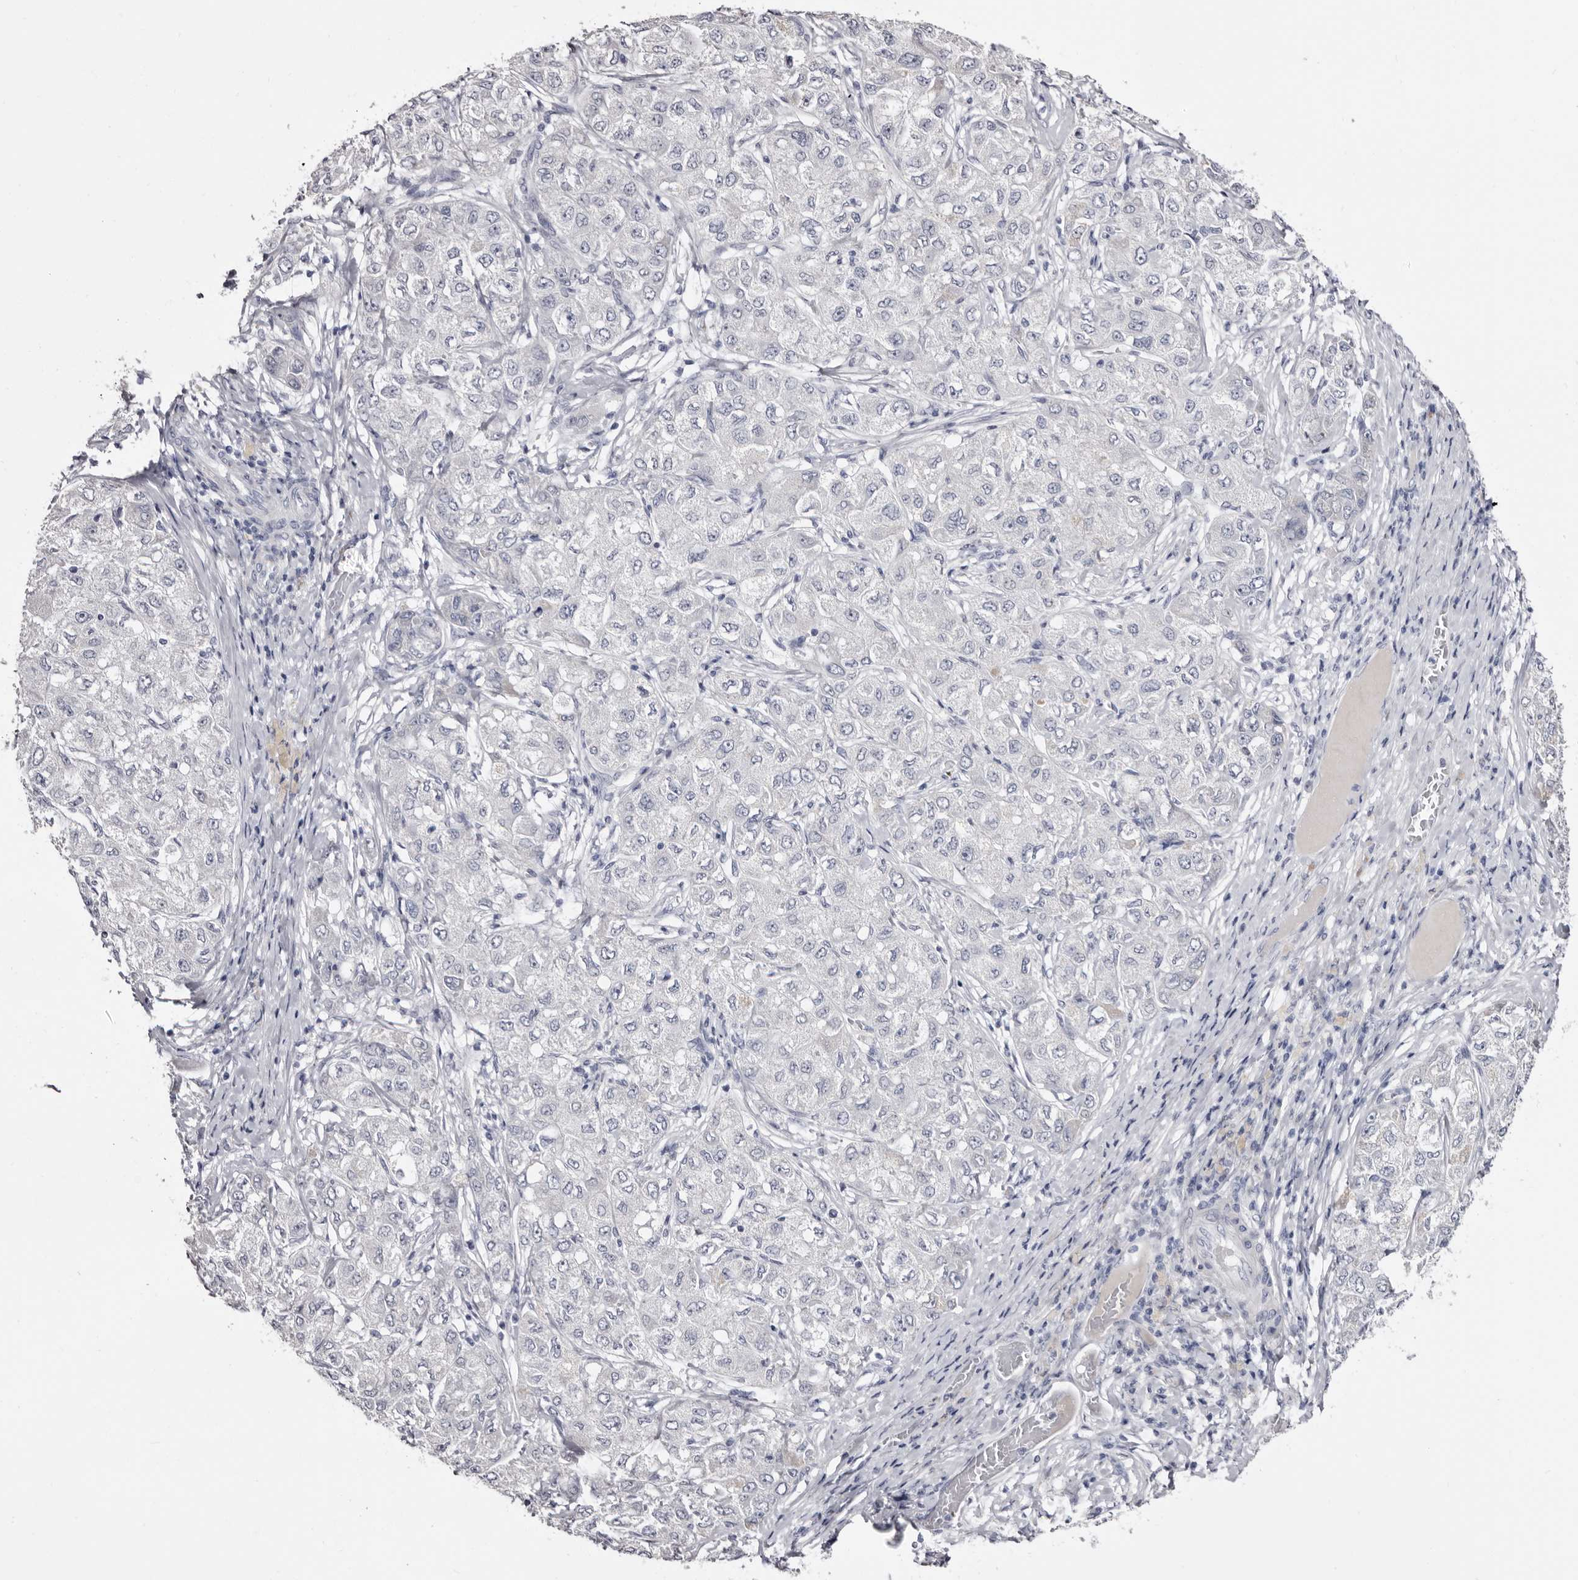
{"staining": {"intensity": "negative", "quantity": "none", "location": "none"}, "tissue": "liver cancer", "cell_type": "Tumor cells", "image_type": "cancer", "snomed": [{"axis": "morphology", "description": "Carcinoma, Hepatocellular, NOS"}, {"axis": "topography", "description": "Liver"}], "caption": "Tumor cells show no significant positivity in hepatocellular carcinoma (liver).", "gene": "CASQ1", "patient": {"sex": "male", "age": 80}}